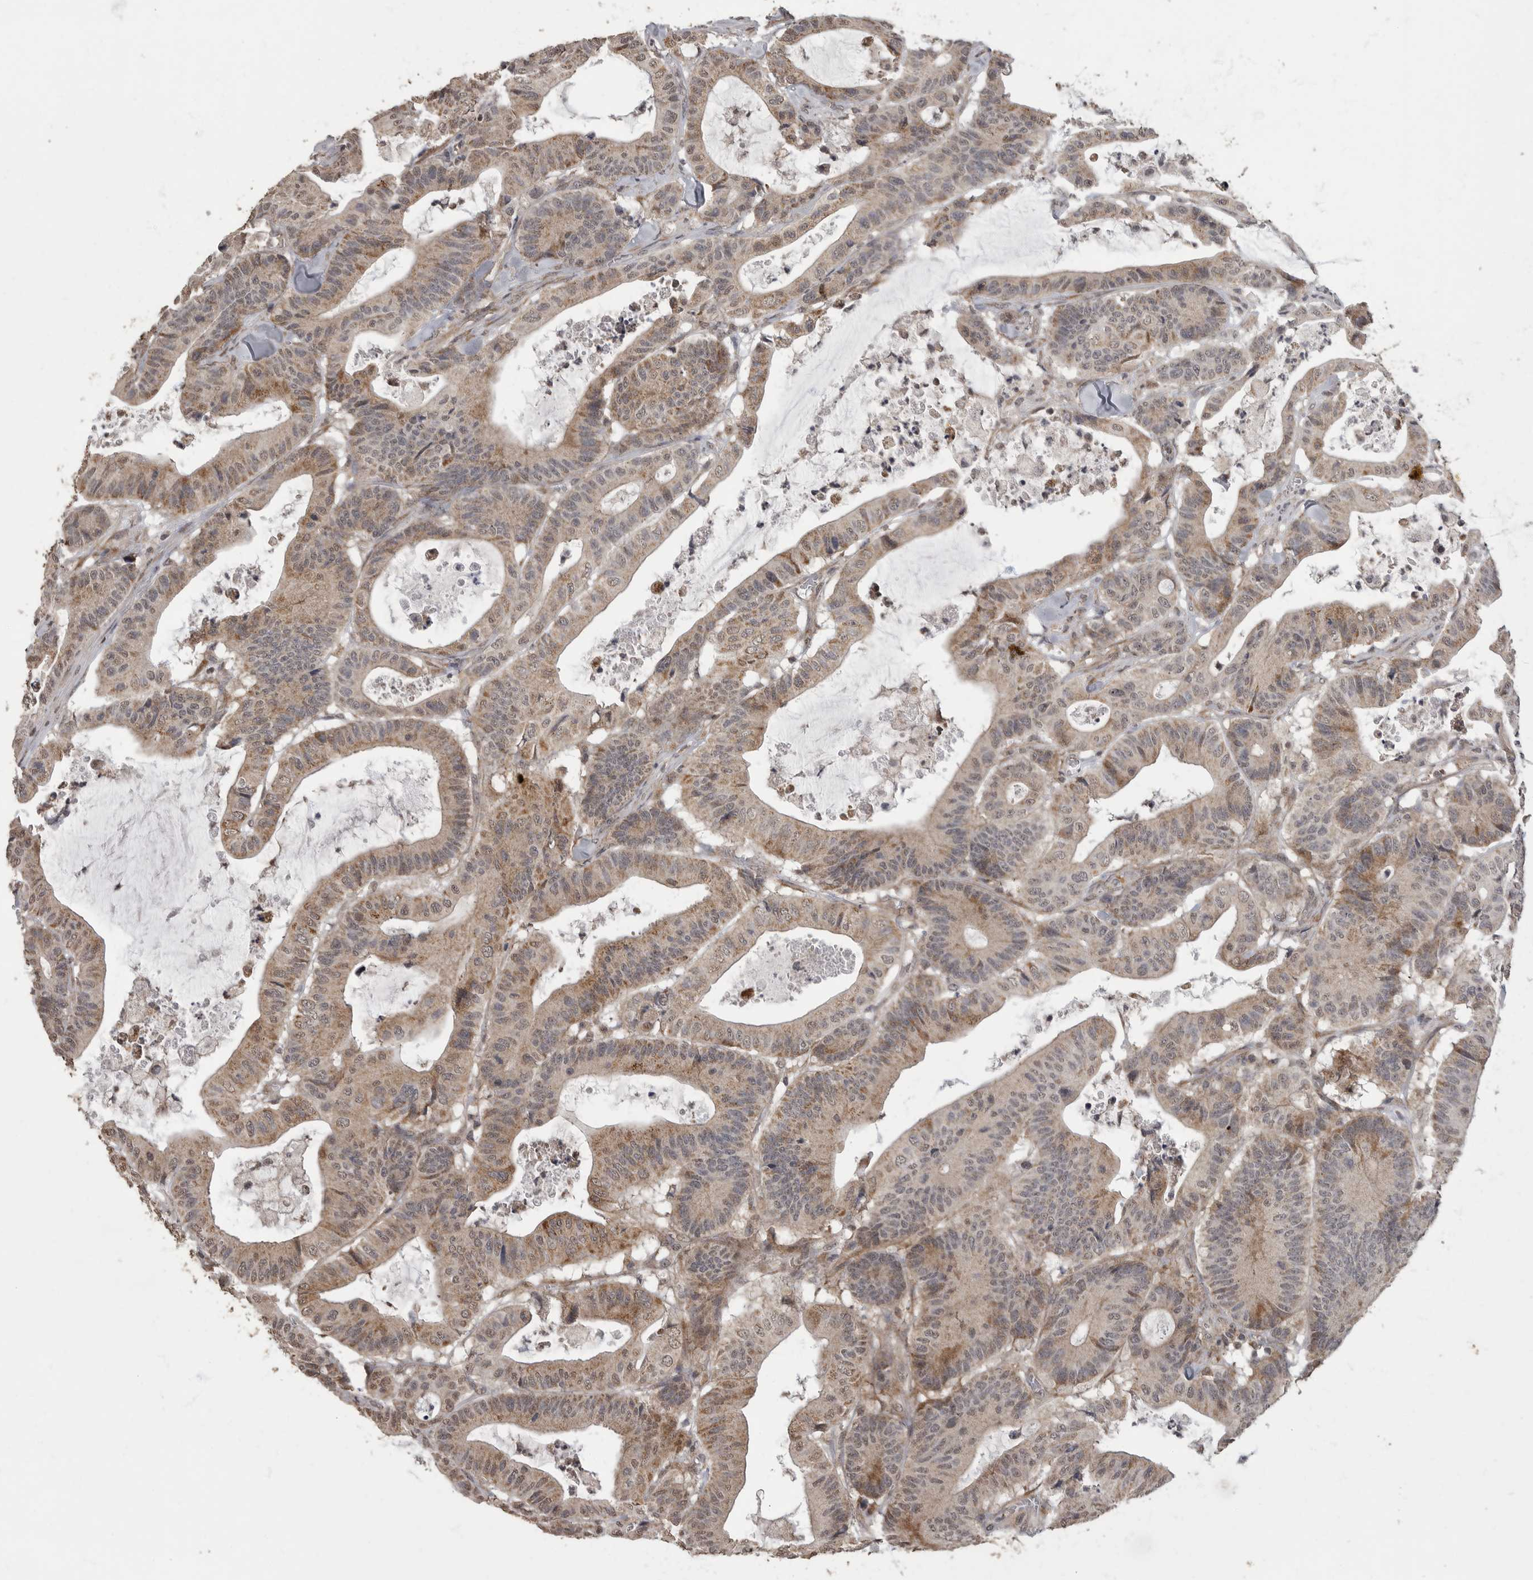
{"staining": {"intensity": "moderate", "quantity": "25%-75%", "location": "cytoplasmic/membranous"}, "tissue": "colorectal cancer", "cell_type": "Tumor cells", "image_type": "cancer", "snomed": [{"axis": "morphology", "description": "Adenocarcinoma, NOS"}, {"axis": "topography", "description": "Colon"}], "caption": "DAB (3,3'-diaminobenzidine) immunohistochemical staining of human adenocarcinoma (colorectal) exhibits moderate cytoplasmic/membranous protein staining in approximately 25%-75% of tumor cells. The staining was performed using DAB, with brown indicating positive protein expression. Nuclei are stained blue with hematoxylin.", "gene": "MAFG", "patient": {"sex": "female", "age": 84}}